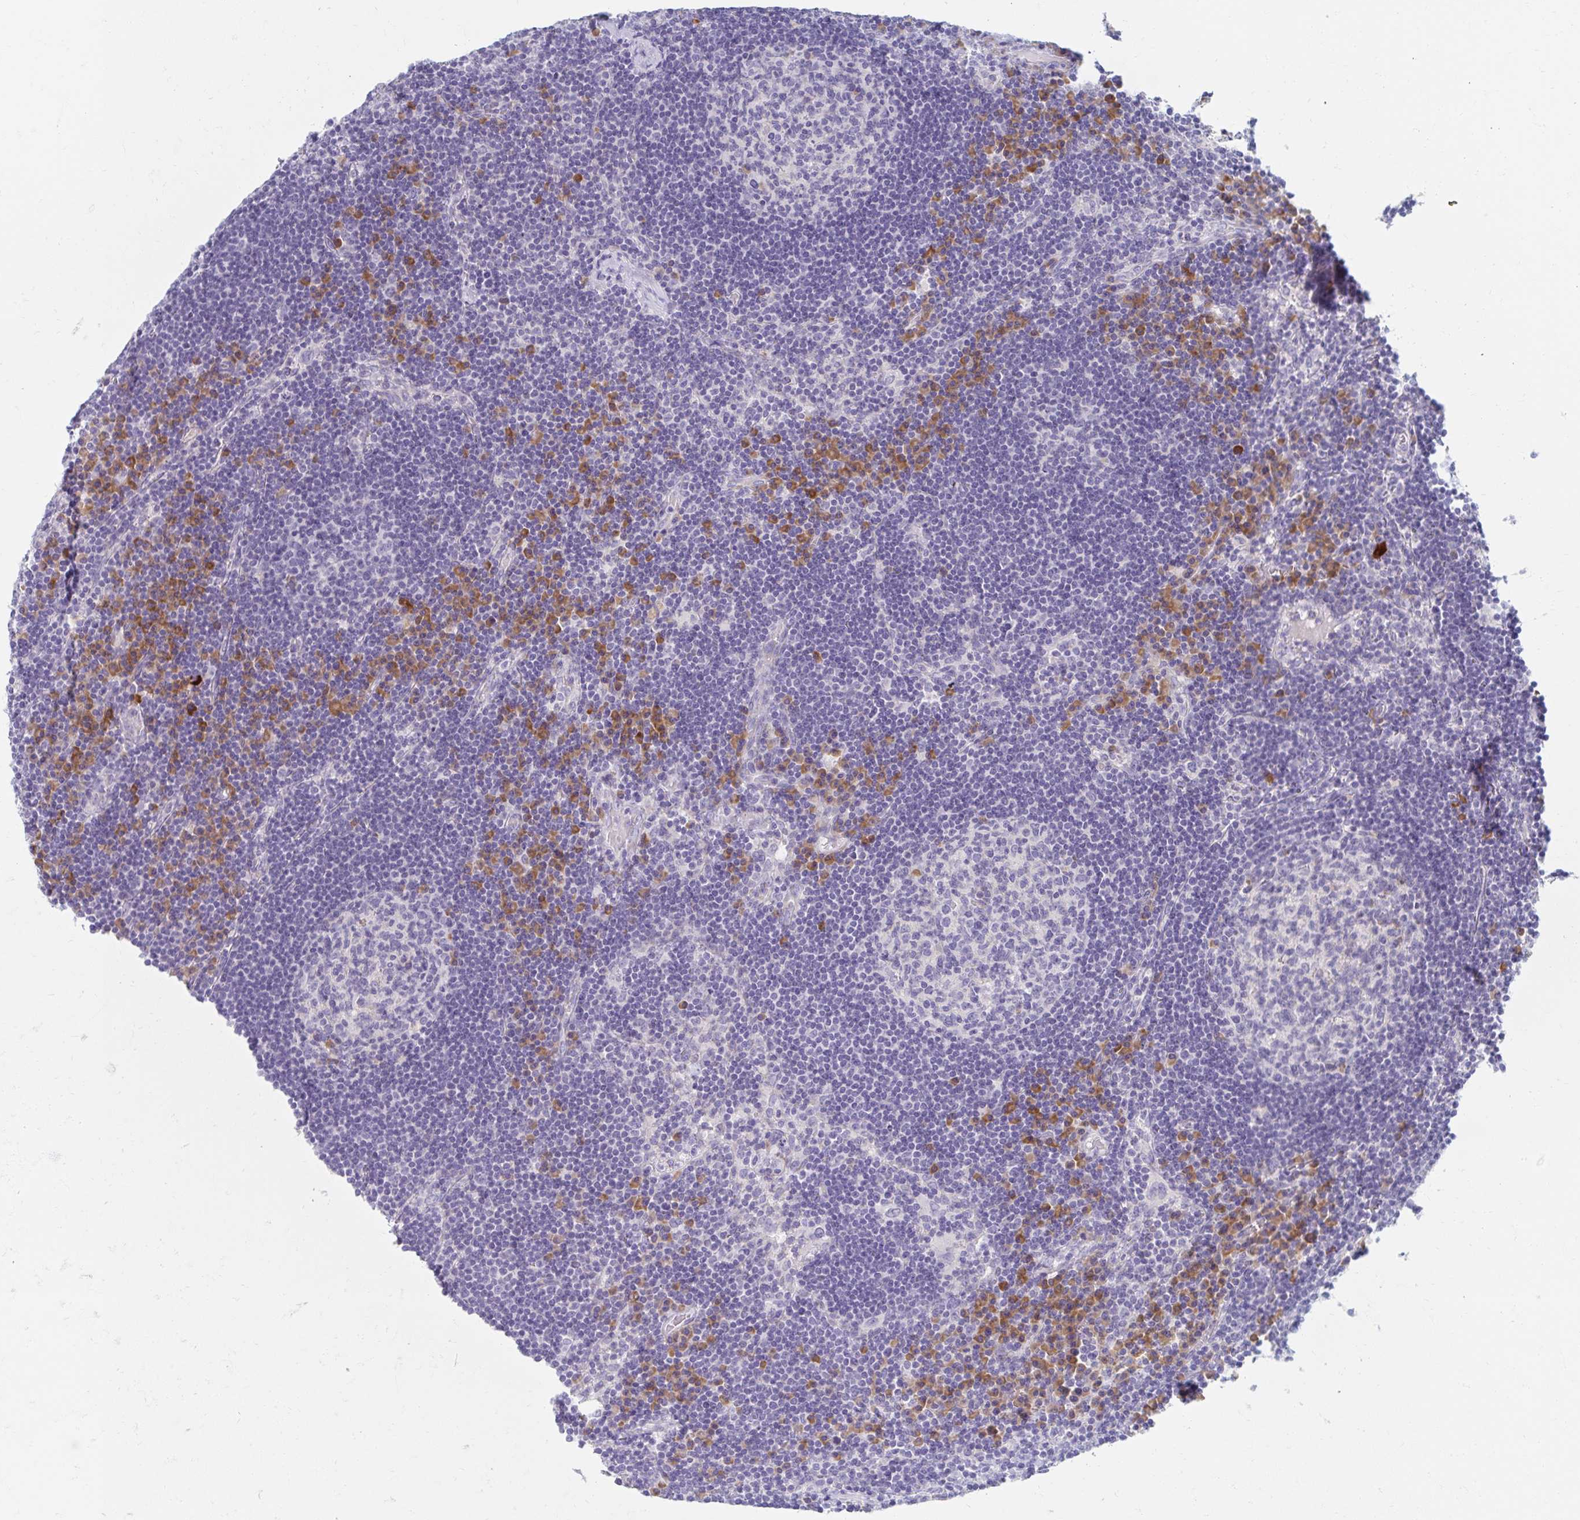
{"staining": {"intensity": "negative", "quantity": "none", "location": "none"}, "tissue": "lymph node", "cell_type": "Germinal center cells", "image_type": "normal", "snomed": [{"axis": "morphology", "description": "Normal tissue, NOS"}, {"axis": "topography", "description": "Lymph node"}], "caption": "Unremarkable lymph node was stained to show a protein in brown. There is no significant positivity in germinal center cells. The staining was performed using DAB to visualize the protein expression in brown, while the nuclei were stained in blue with hematoxylin (Magnification: 20x).", "gene": "MYLK2", "patient": {"sex": "male", "age": 67}}